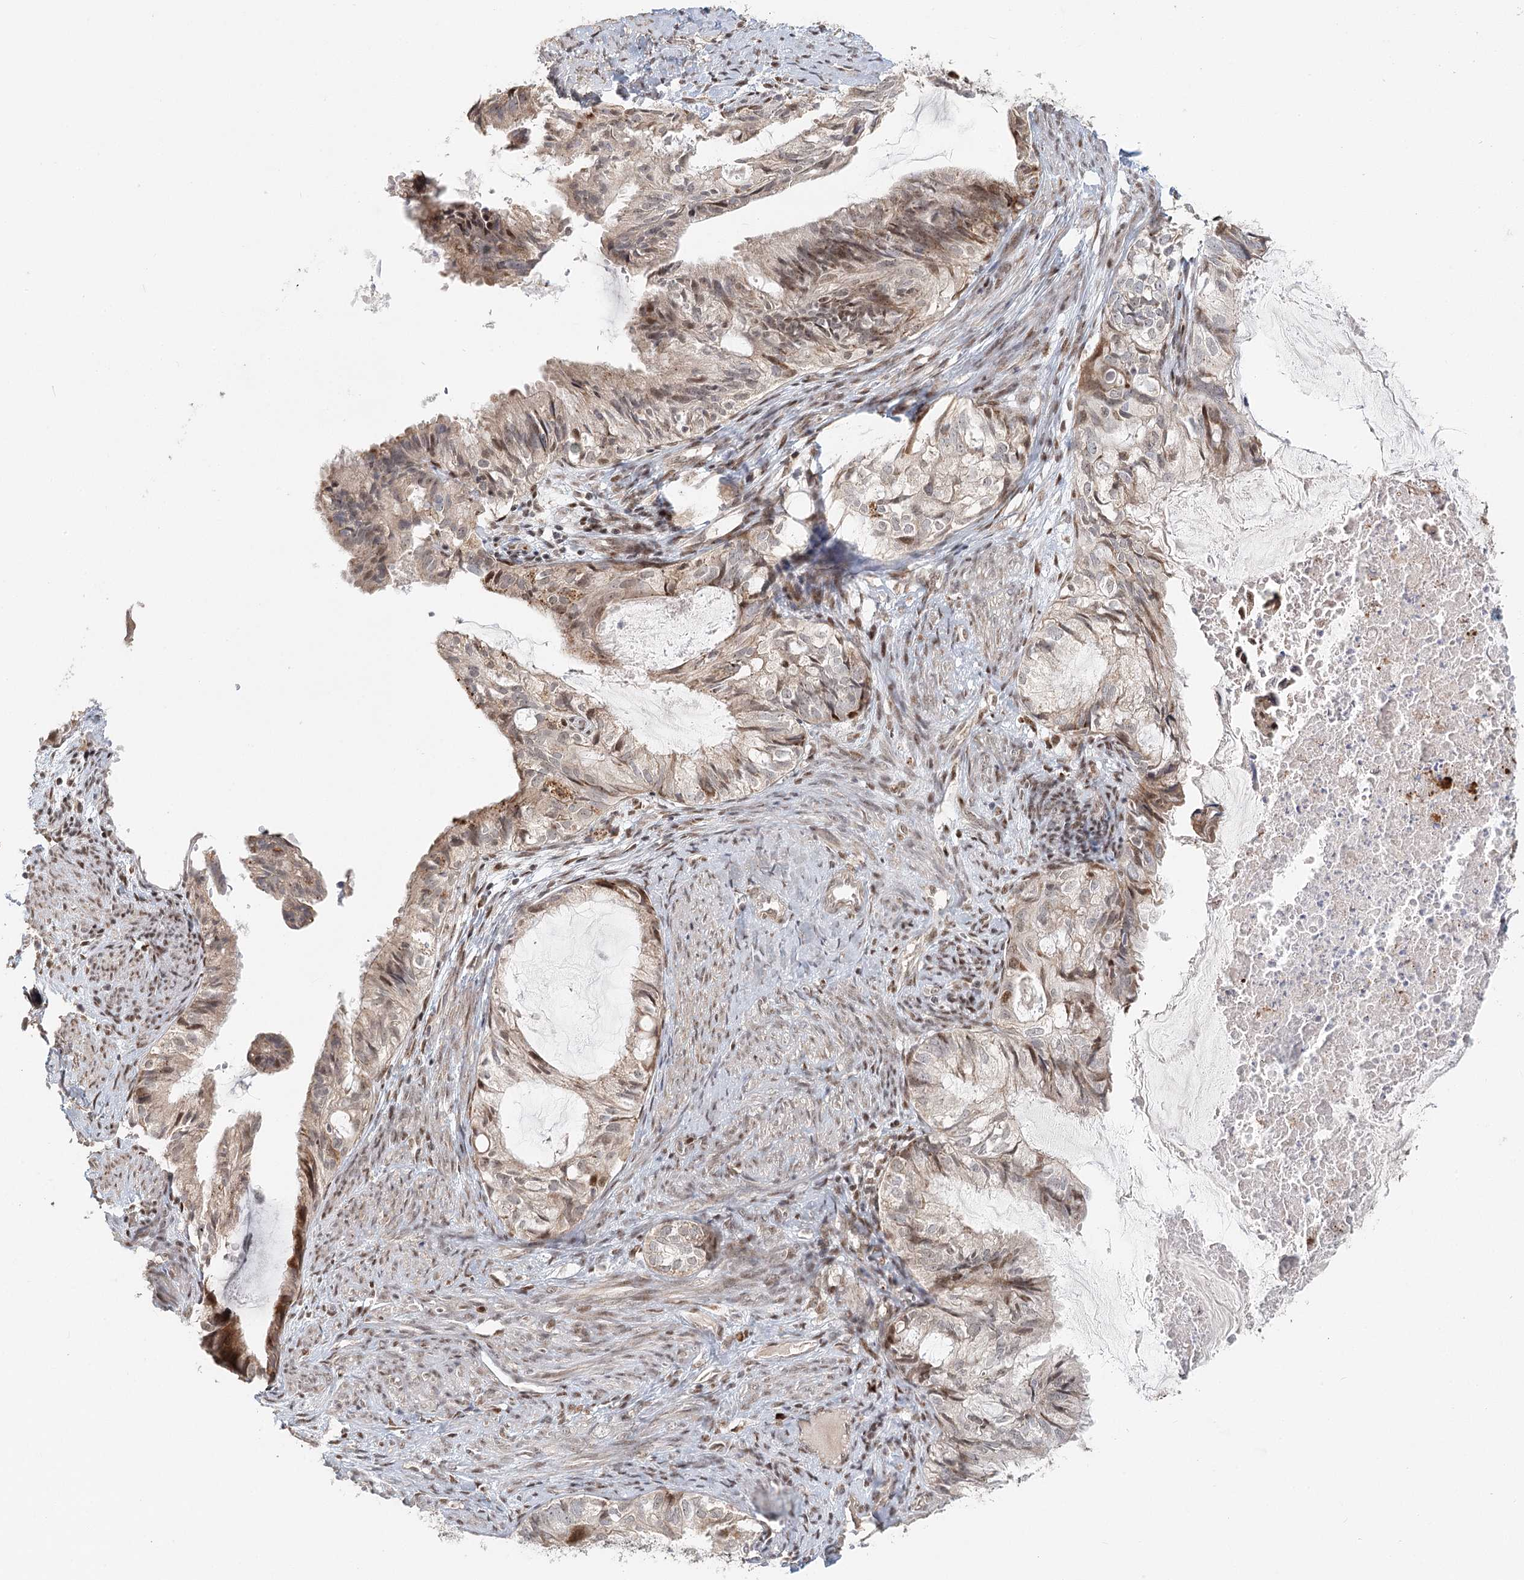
{"staining": {"intensity": "moderate", "quantity": "<25%", "location": "nuclear"}, "tissue": "cervical cancer", "cell_type": "Tumor cells", "image_type": "cancer", "snomed": [{"axis": "morphology", "description": "Normal tissue, NOS"}, {"axis": "morphology", "description": "Adenocarcinoma, NOS"}, {"axis": "topography", "description": "Cervix"}, {"axis": "topography", "description": "Endometrium"}], "caption": "Immunohistochemical staining of cervical cancer (adenocarcinoma) demonstrates low levels of moderate nuclear expression in about <25% of tumor cells.", "gene": "BNIP5", "patient": {"sex": "female", "age": 86}}